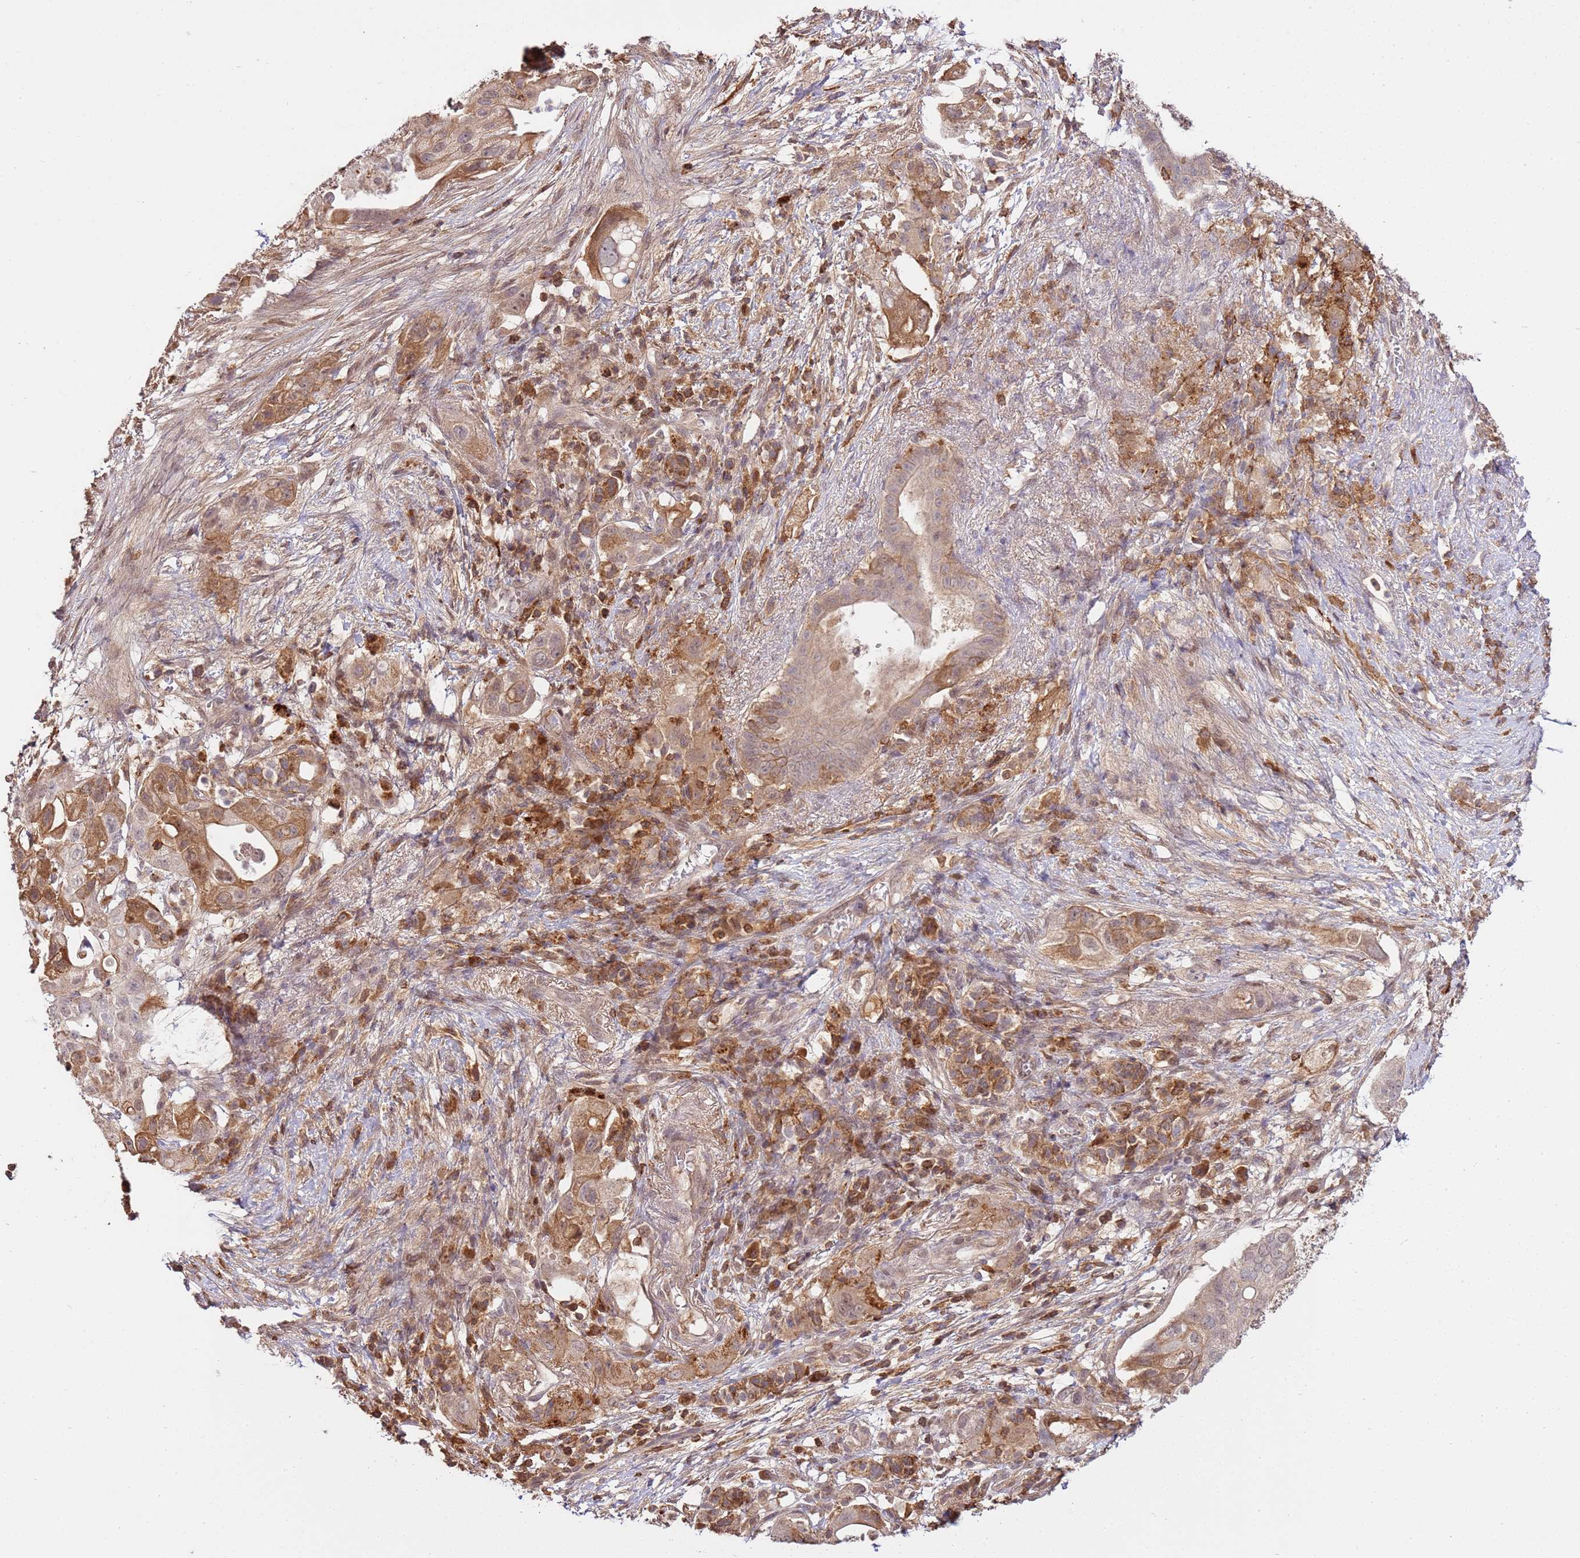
{"staining": {"intensity": "moderate", "quantity": ">75%", "location": "cytoplasmic/membranous,nuclear"}, "tissue": "pancreatic cancer", "cell_type": "Tumor cells", "image_type": "cancer", "snomed": [{"axis": "morphology", "description": "Adenocarcinoma, NOS"}, {"axis": "topography", "description": "Pancreas"}], "caption": "The immunohistochemical stain labels moderate cytoplasmic/membranous and nuclear expression in tumor cells of pancreatic cancer (adenocarcinoma) tissue.", "gene": "ZNF624", "patient": {"sex": "female", "age": 72}}